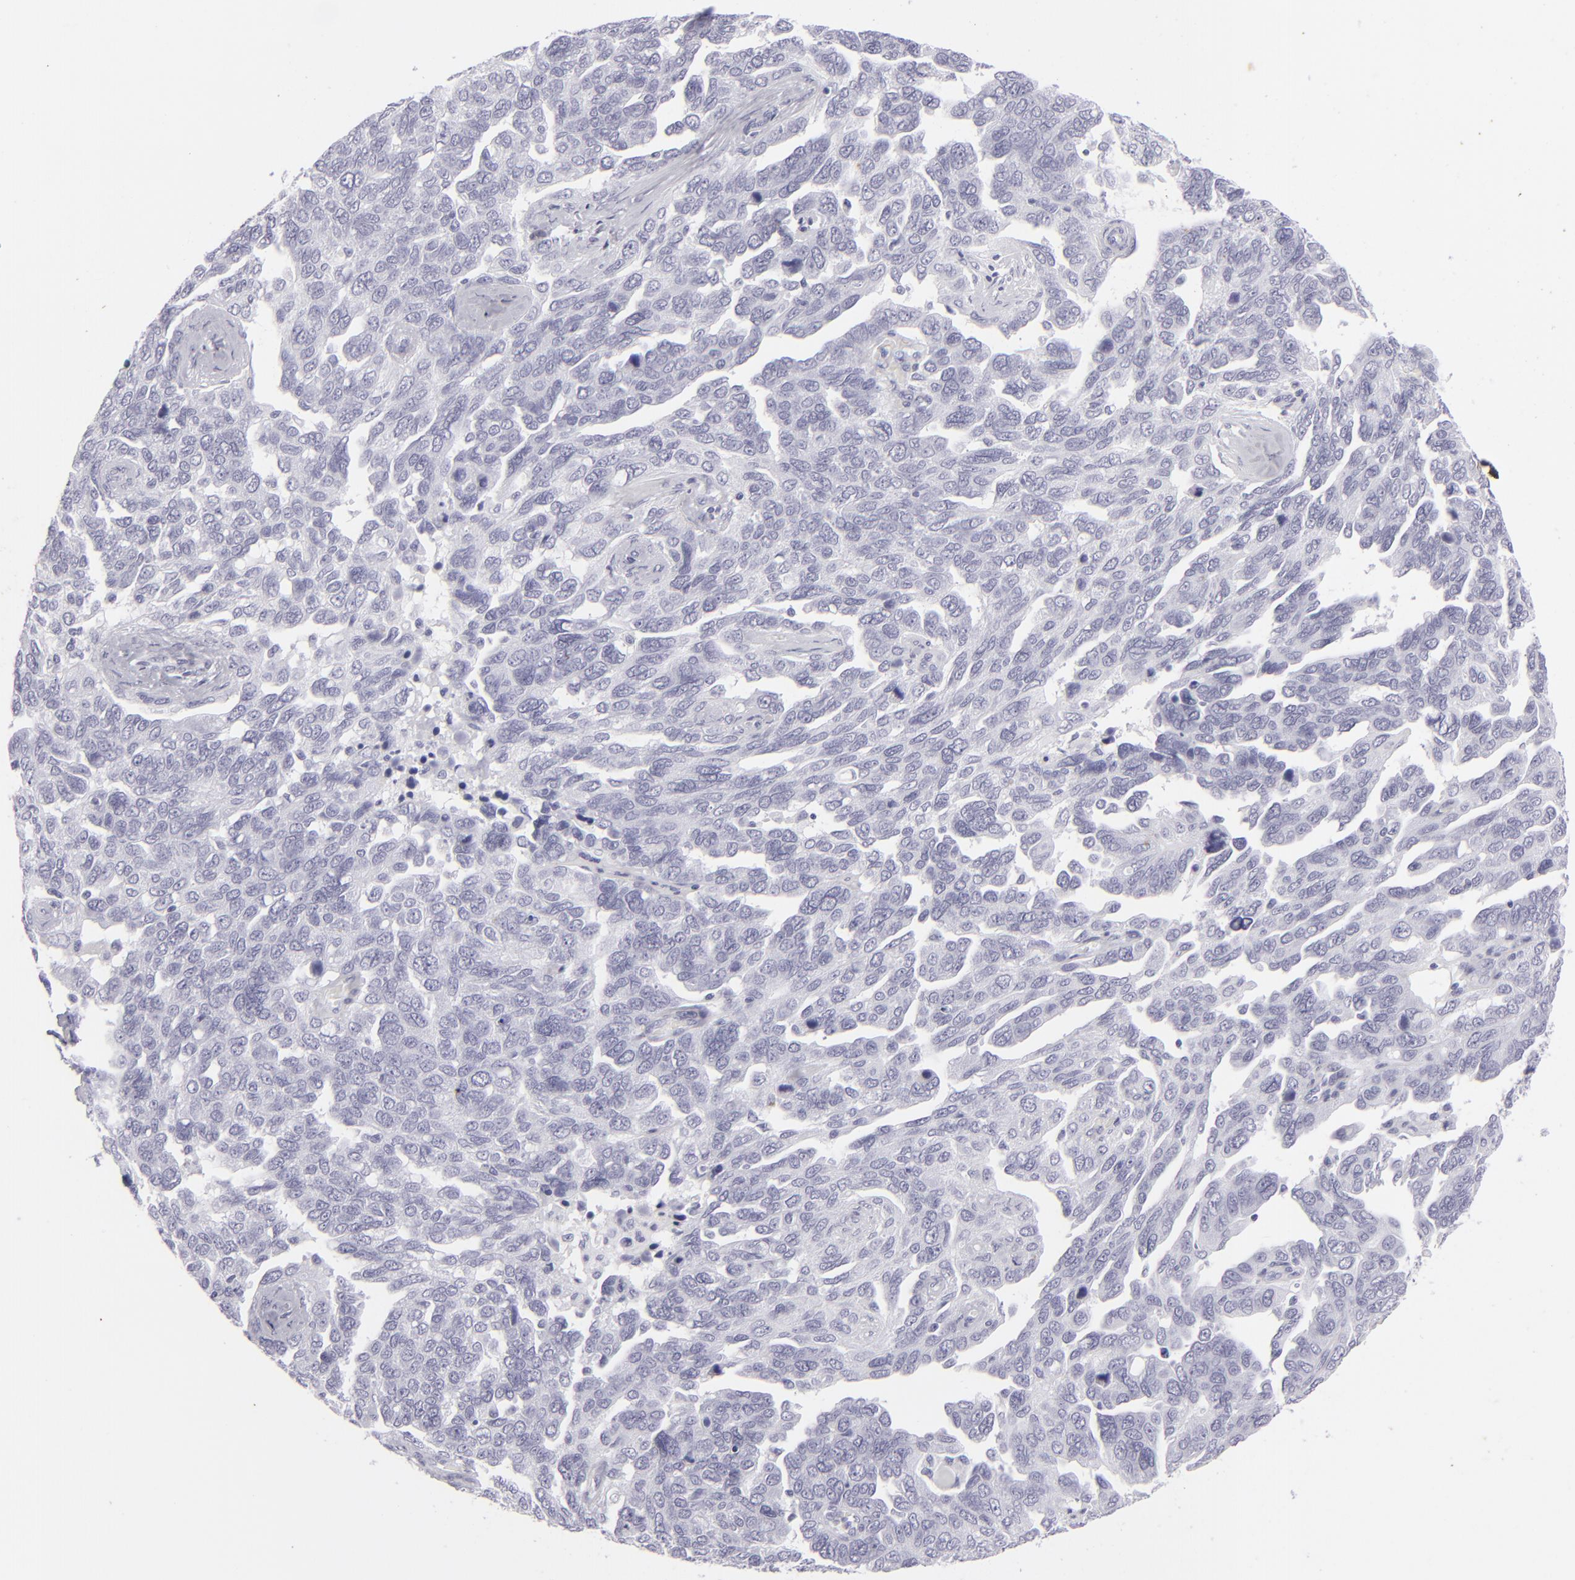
{"staining": {"intensity": "negative", "quantity": "none", "location": "none"}, "tissue": "ovarian cancer", "cell_type": "Tumor cells", "image_type": "cancer", "snomed": [{"axis": "morphology", "description": "Cystadenocarcinoma, serous, NOS"}, {"axis": "topography", "description": "Ovary"}], "caption": "Immunohistochemistry (IHC) photomicrograph of neoplastic tissue: human ovarian serous cystadenocarcinoma stained with DAB shows no significant protein positivity in tumor cells. The staining is performed using DAB (3,3'-diaminobenzidine) brown chromogen with nuclei counter-stained in using hematoxylin.", "gene": "KRT1", "patient": {"sex": "female", "age": 64}}